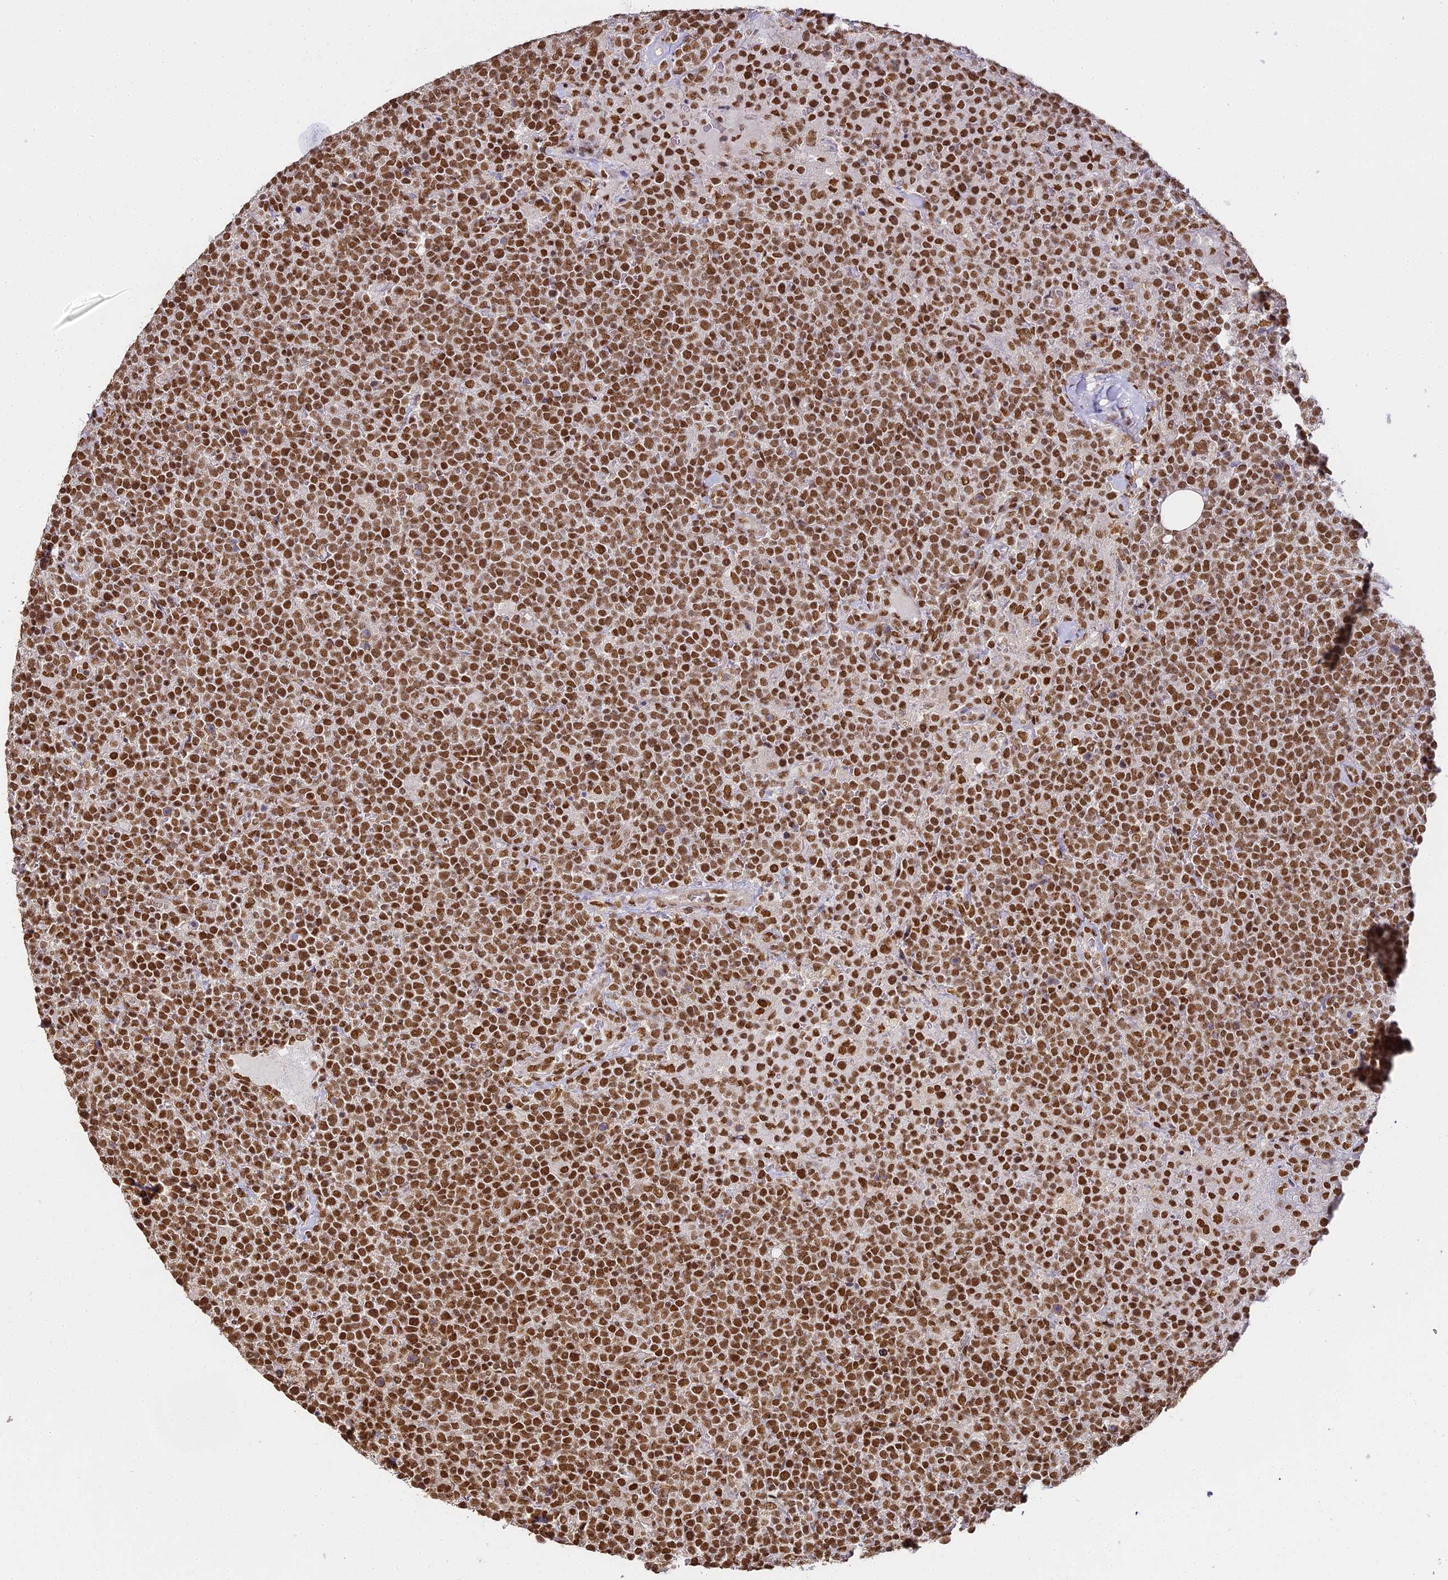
{"staining": {"intensity": "strong", "quantity": ">75%", "location": "nuclear"}, "tissue": "lymphoma", "cell_type": "Tumor cells", "image_type": "cancer", "snomed": [{"axis": "morphology", "description": "Malignant lymphoma, non-Hodgkin's type, High grade"}, {"axis": "topography", "description": "Lymph node"}], "caption": "Strong nuclear staining is present in approximately >75% of tumor cells in lymphoma.", "gene": "HNRNPA1", "patient": {"sex": "male", "age": 61}}